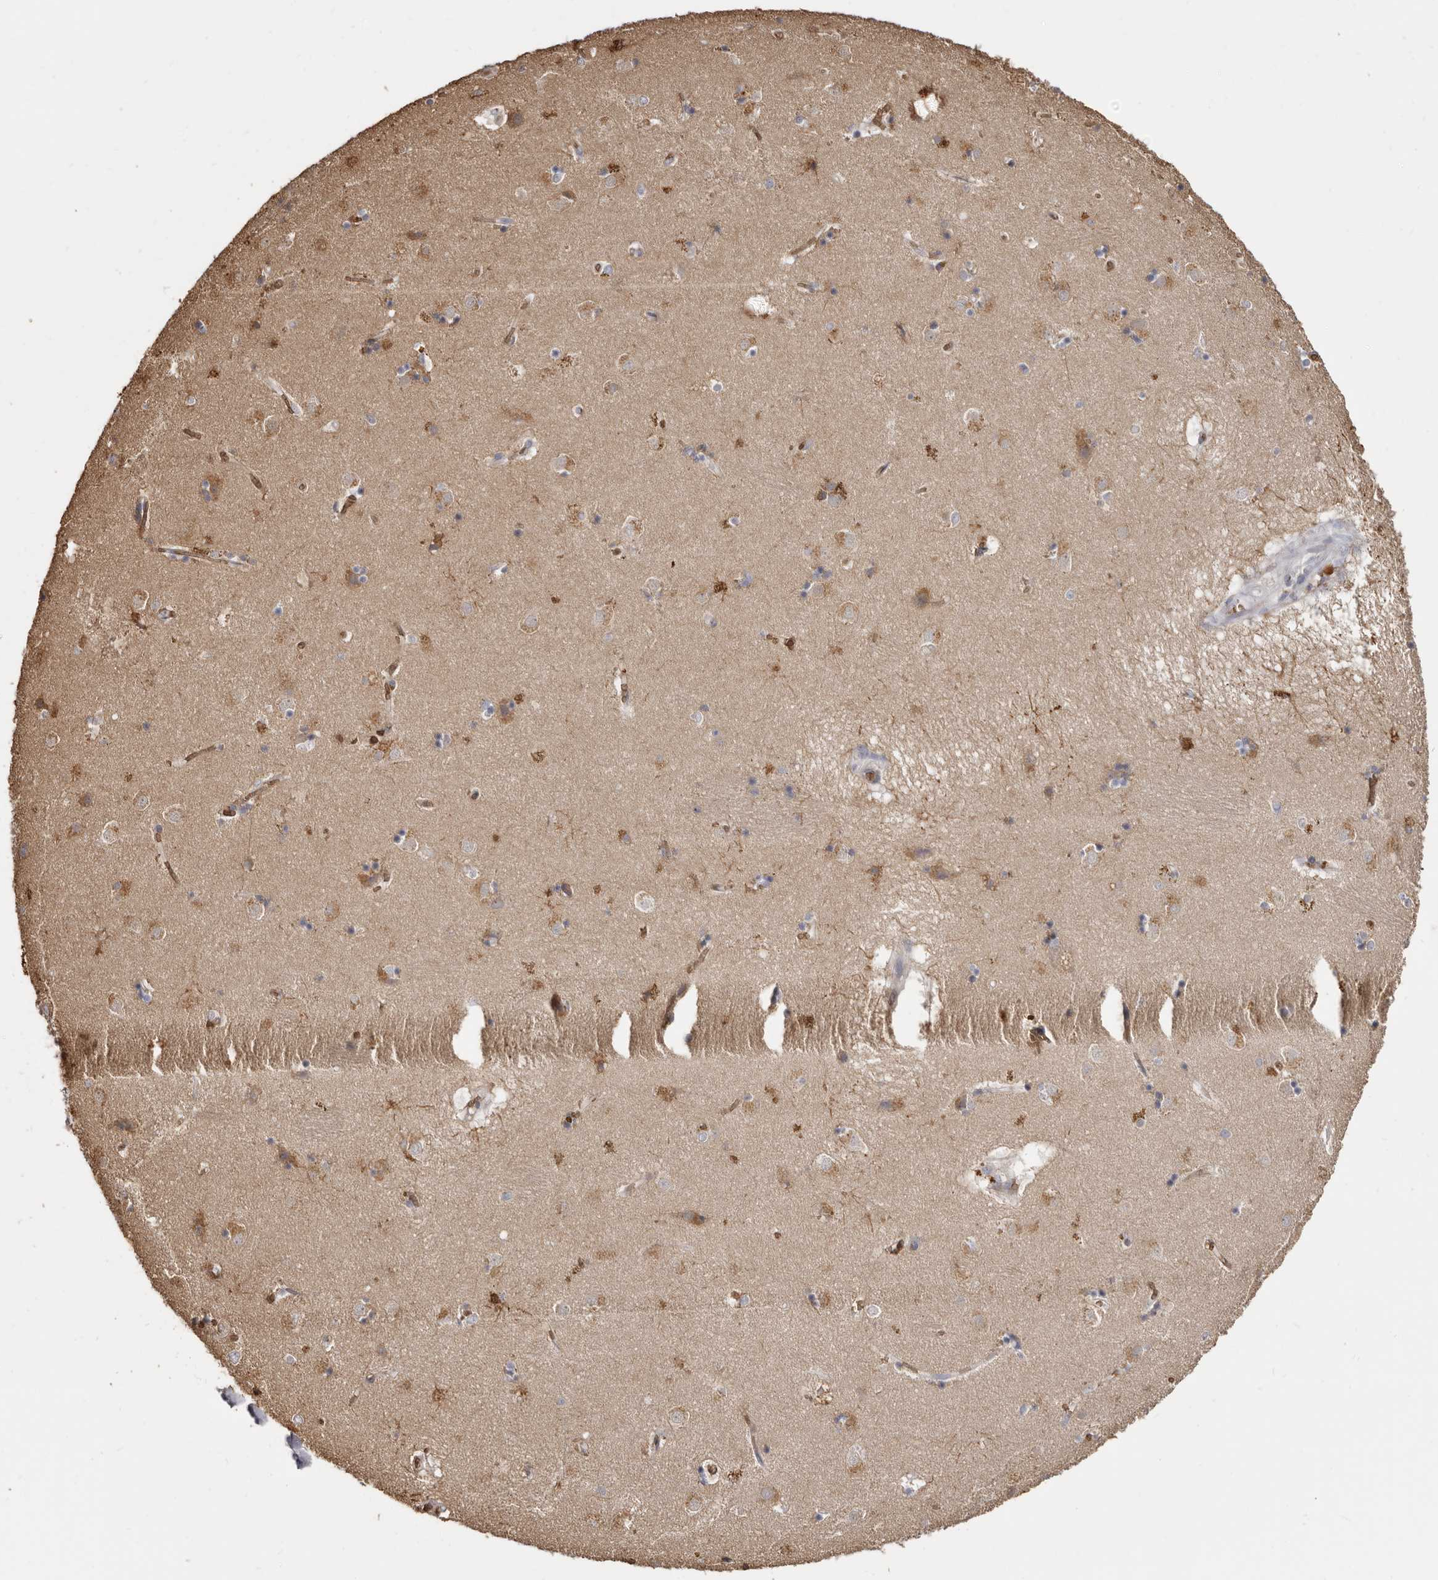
{"staining": {"intensity": "moderate", "quantity": "<25%", "location": "cytoplasmic/membranous"}, "tissue": "caudate", "cell_type": "Glial cells", "image_type": "normal", "snomed": [{"axis": "morphology", "description": "Normal tissue, NOS"}, {"axis": "topography", "description": "Lateral ventricle wall"}], "caption": "A brown stain shows moderate cytoplasmic/membranous positivity of a protein in glial cells of normal human caudate. (IHC, brightfield microscopy, high magnification).", "gene": "ENTREP1", "patient": {"sex": "male", "age": 70}}